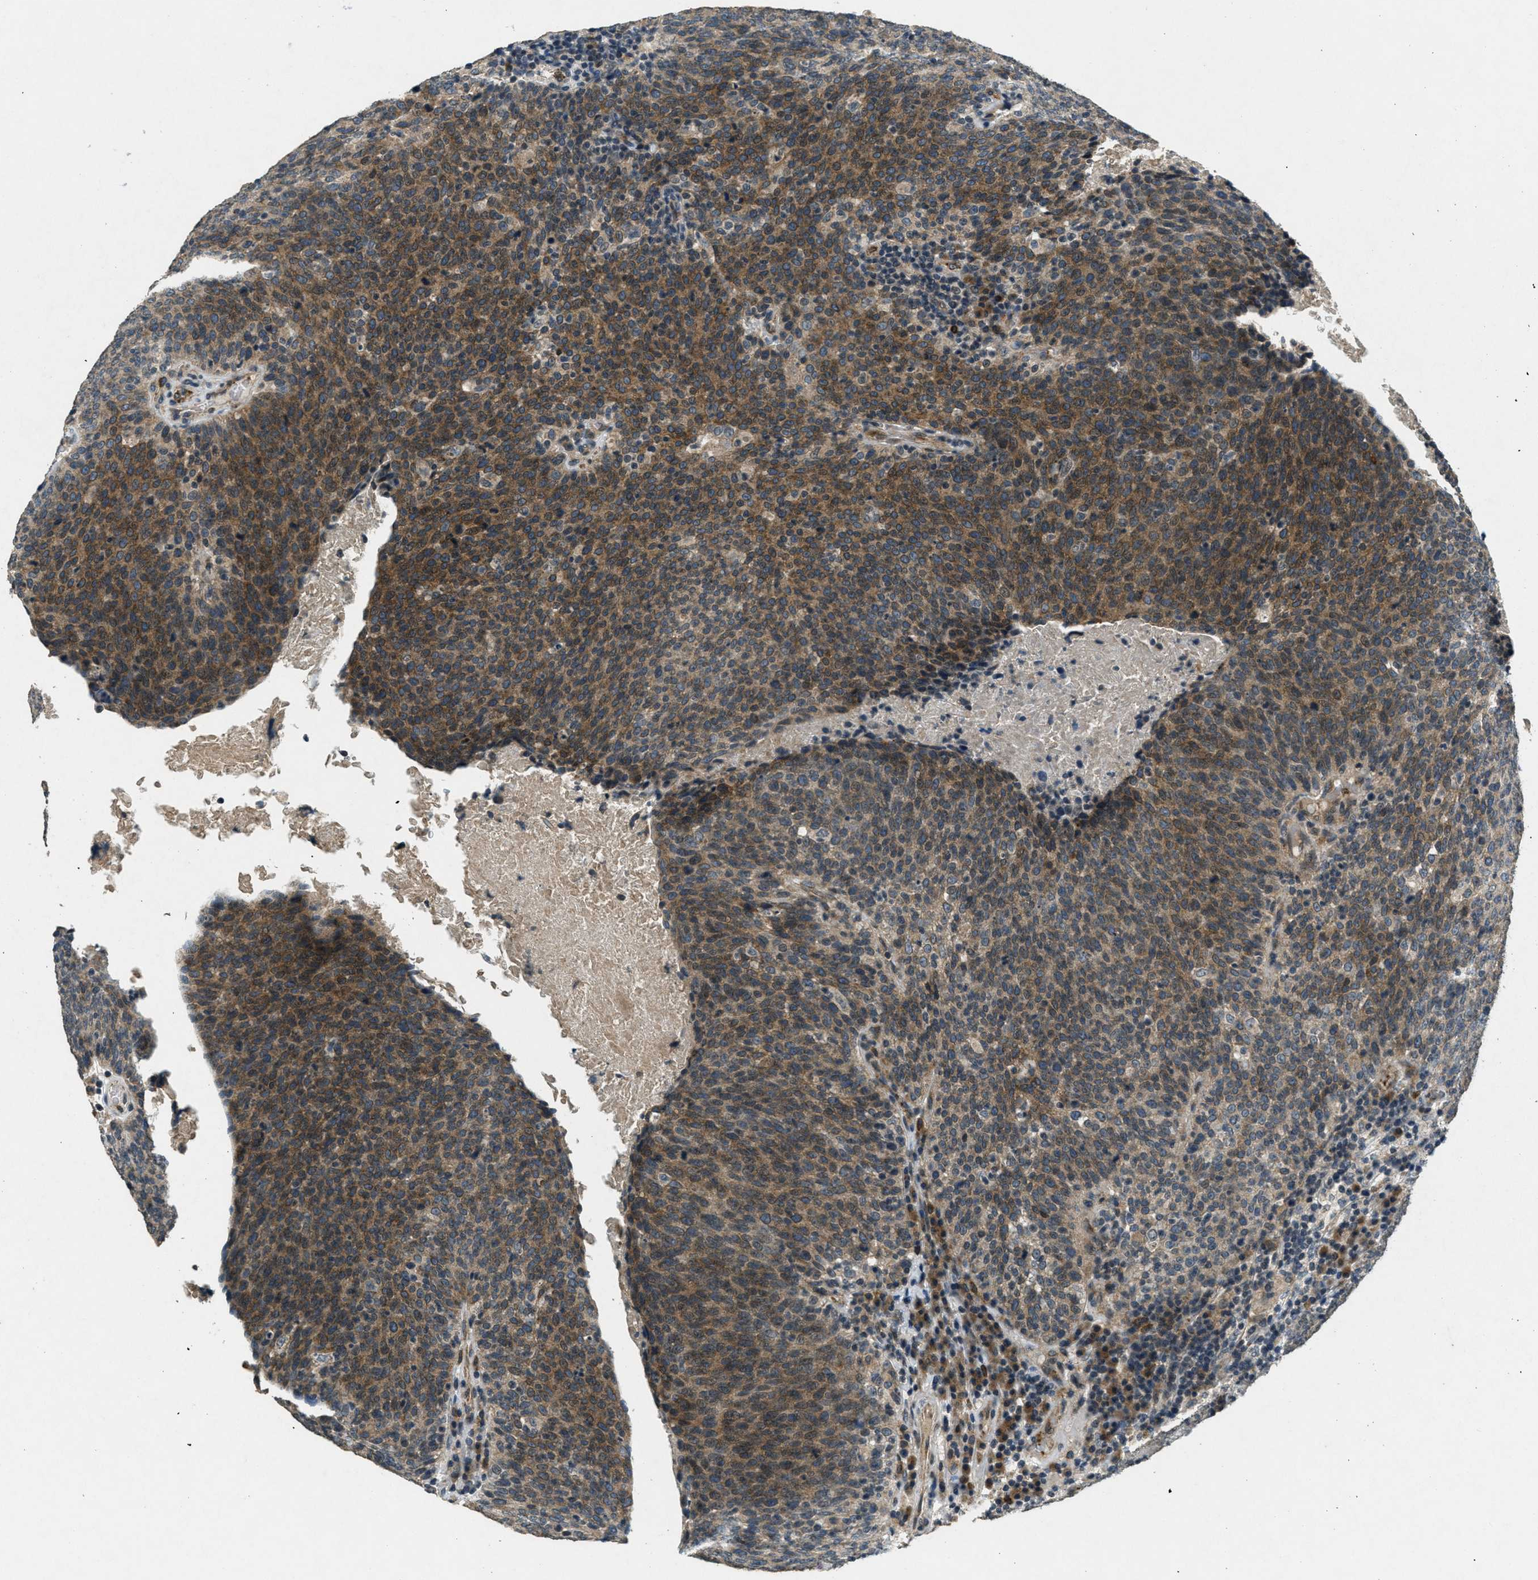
{"staining": {"intensity": "strong", "quantity": "25%-75%", "location": "cytoplasmic/membranous"}, "tissue": "head and neck cancer", "cell_type": "Tumor cells", "image_type": "cancer", "snomed": [{"axis": "morphology", "description": "Squamous cell carcinoma, NOS"}, {"axis": "morphology", "description": "Squamous cell carcinoma, metastatic, NOS"}, {"axis": "topography", "description": "Lymph node"}, {"axis": "topography", "description": "Head-Neck"}], "caption": "Protein expression analysis of human head and neck cancer reveals strong cytoplasmic/membranous expression in approximately 25%-75% of tumor cells.", "gene": "RAB3D", "patient": {"sex": "male", "age": 62}}